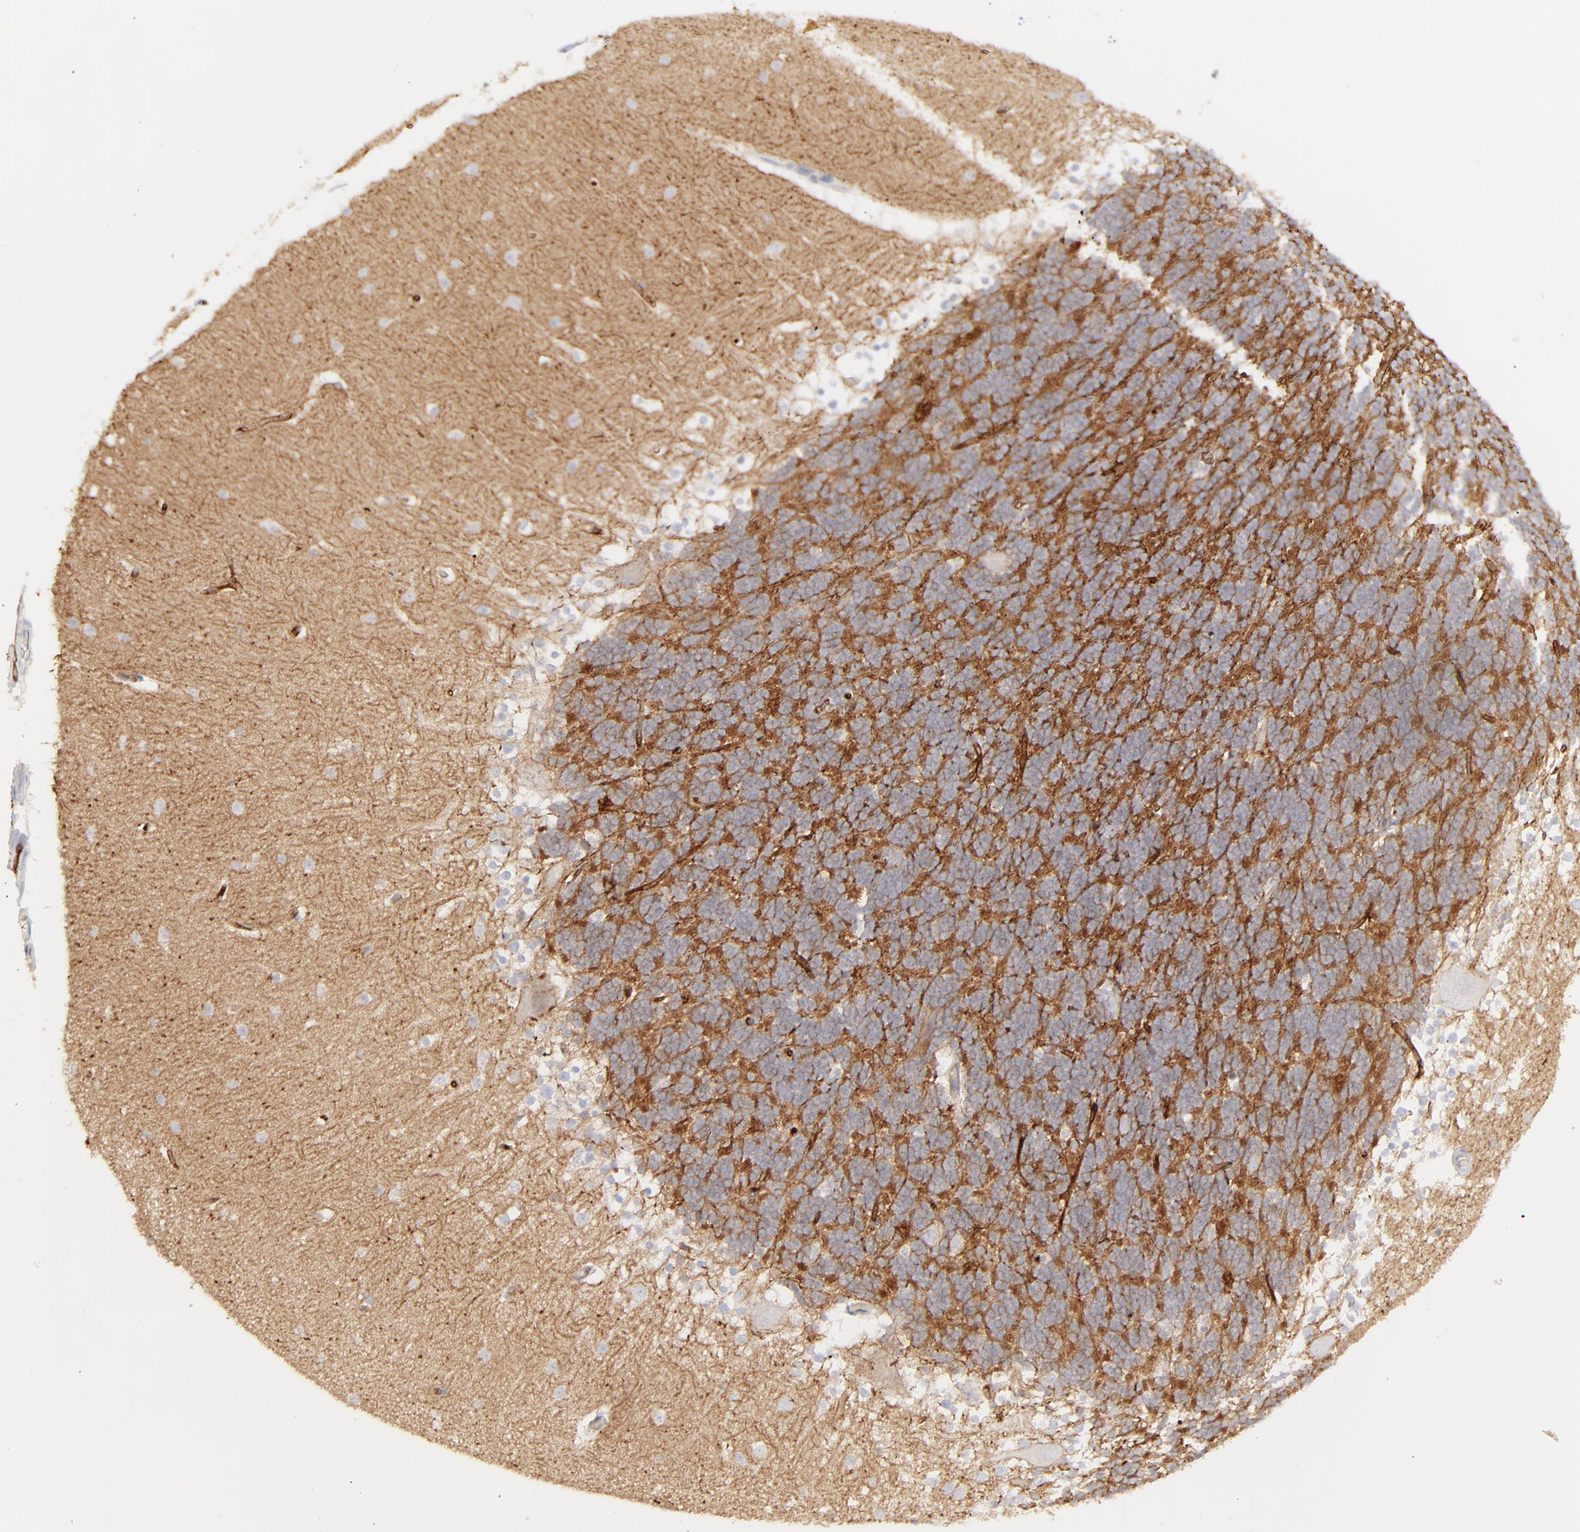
{"staining": {"intensity": "negative", "quantity": "none", "location": "none"}, "tissue": "cerebellum", "cell_type": "Cells in granular layer", "image_type": "normal", "snomed": [{"axis": "morphology", "description": "Normal tissue, NOS"}, {"axis": "topography", "description": "Cerebellum"}], "caption": "IHC image of normal cerebellum: human cerebellum stained with DAB displays no significant protein positivity in cells in granular layer. Brightfield microscopy of immunohistochemistry (IHC) stained with DAB (3,3'-diaminobenzidine) (brown) and hematoxylin (blue), captured at high magnification.", "gene": "BSG", "patient": {"sex": "female", "age": 19}}